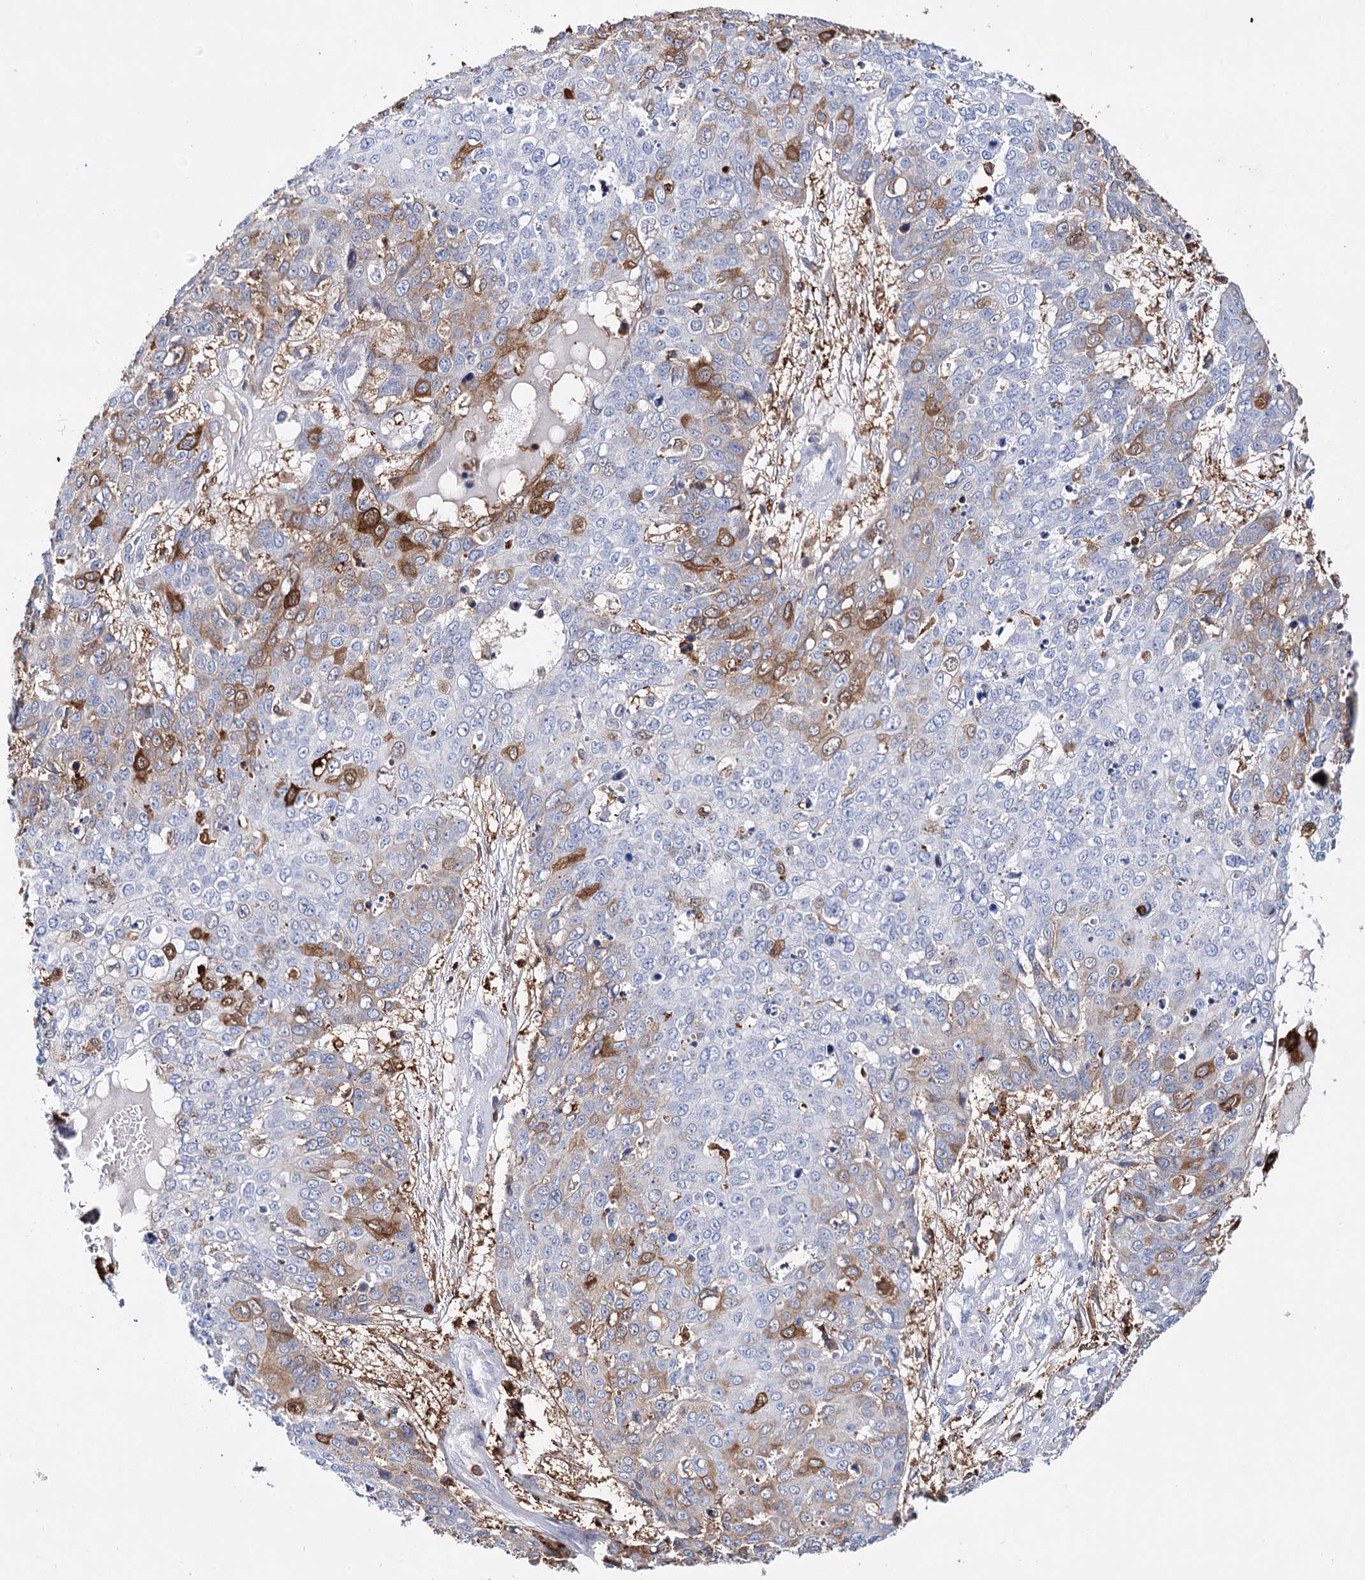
{"staining": {"intensity": "moderate", "quantity": "<25%", "location": "cytoplasmic/membranous"}, "tissue": "skin cancer", "cell_type": "Tumor cells", "image_type": "cancer", "snomed": [{"axis": "morphology", "description": "Squamous cell carcinoma, NOS"}, {"axis": "topography", "description": "Skin"}], "caption": "Immunohistochemistry photomicrograph of neoplastic tissue: human skin squamous cell carcinoma stained using immunohistochemistry (IHC) shows low levels of moderate protein expression localized specifically in the cytoplasmic/membranous of tumor cells, appearing as a cytoplasmic/membranous brown color.", "gene": "CFAP46", "patient": {"sex": "male", "age": 71}}